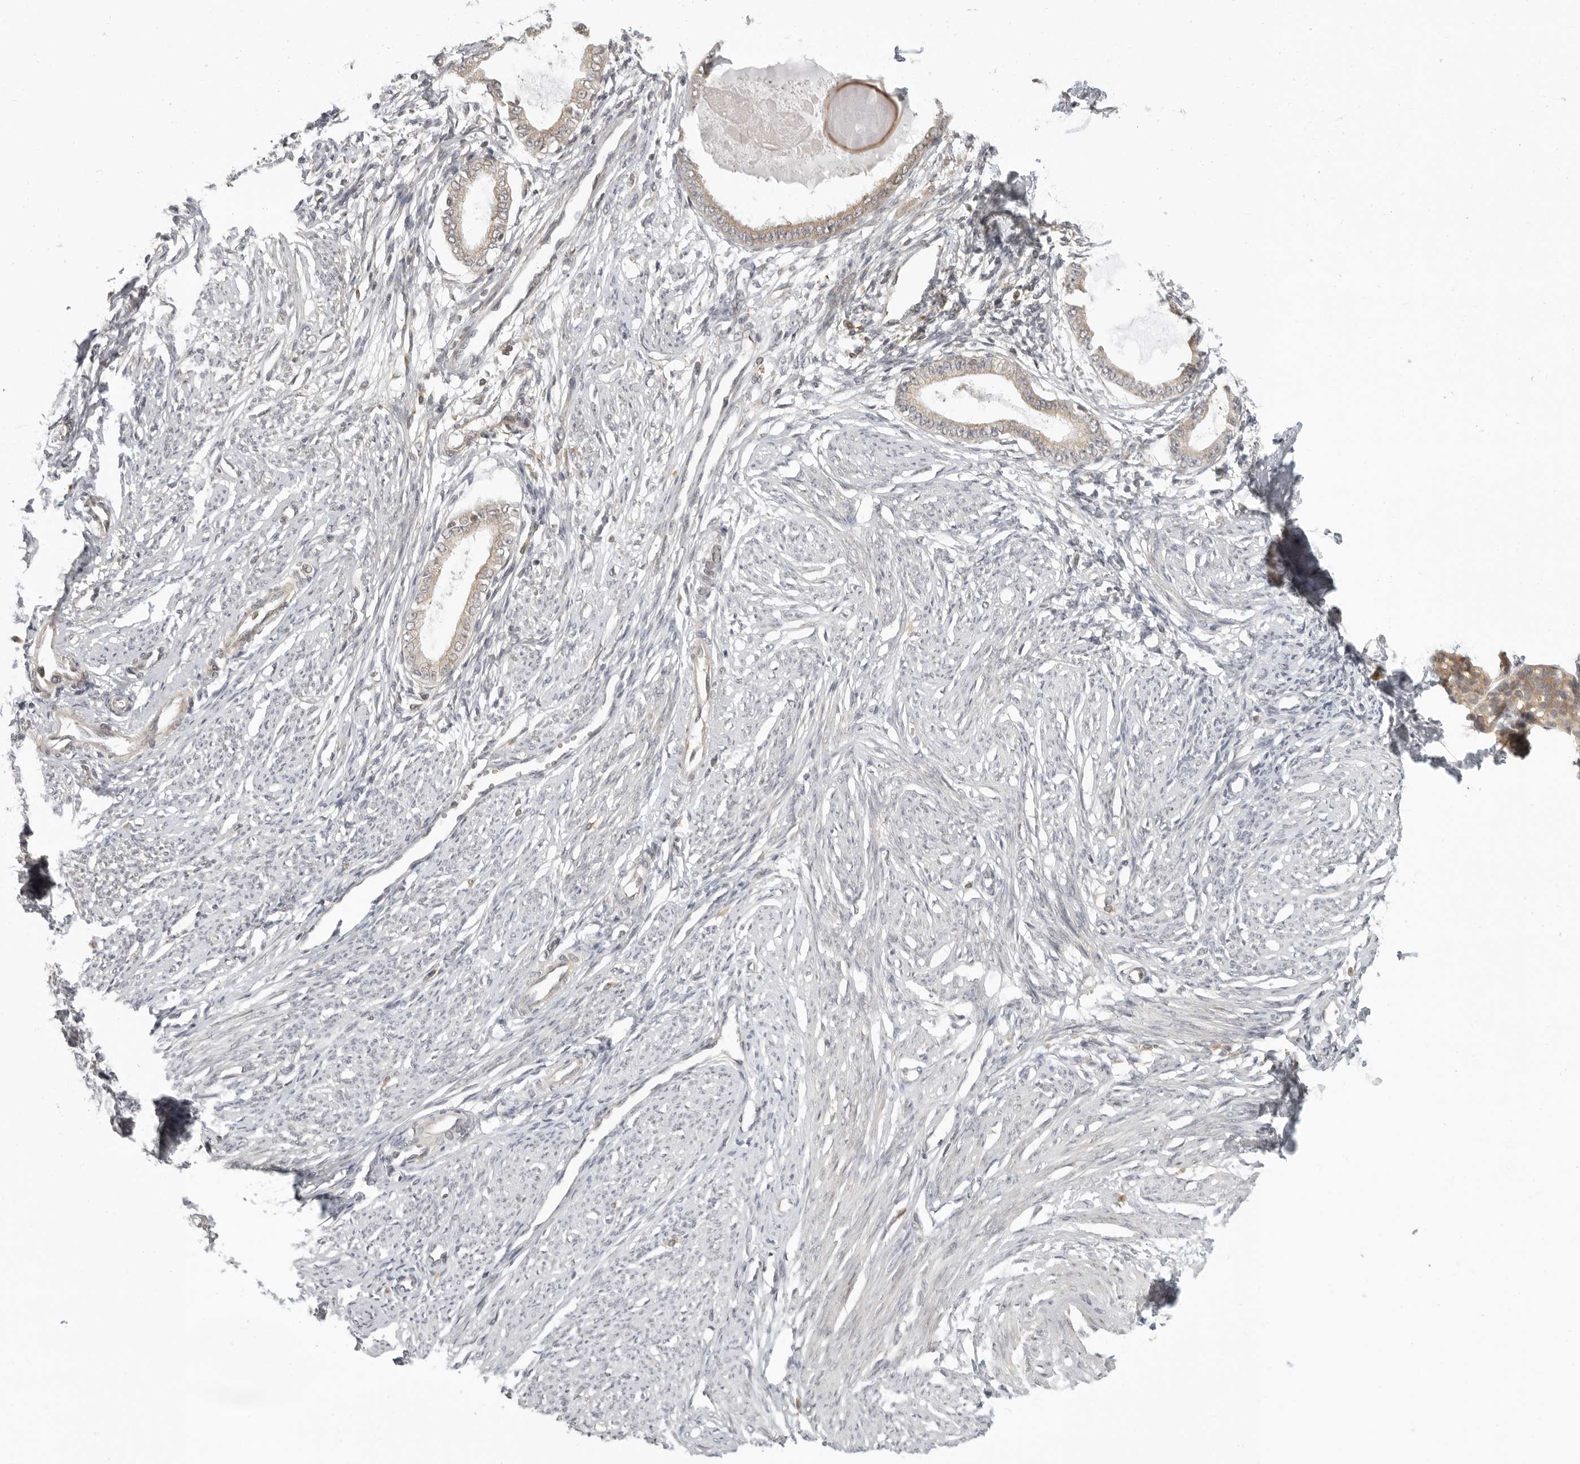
{"staining": {"intensity": "negative", "quantity": "none", "location": "none"}, "tissue": "endometrium", "cell_type": "Cells in endometrial stroma", "image_type": "normal", "snomed": [{"axis": "morphology", "description": "Normal tissue, NOS"}, {"axis": "topography", "description": "Endometrium"}], "caption": "The IHC histopathology image has no significant staining in cells in endometrial stroma of endometrium.", "gene": "PRRC2A", "patient": {"sex": "female", "age": 56}}